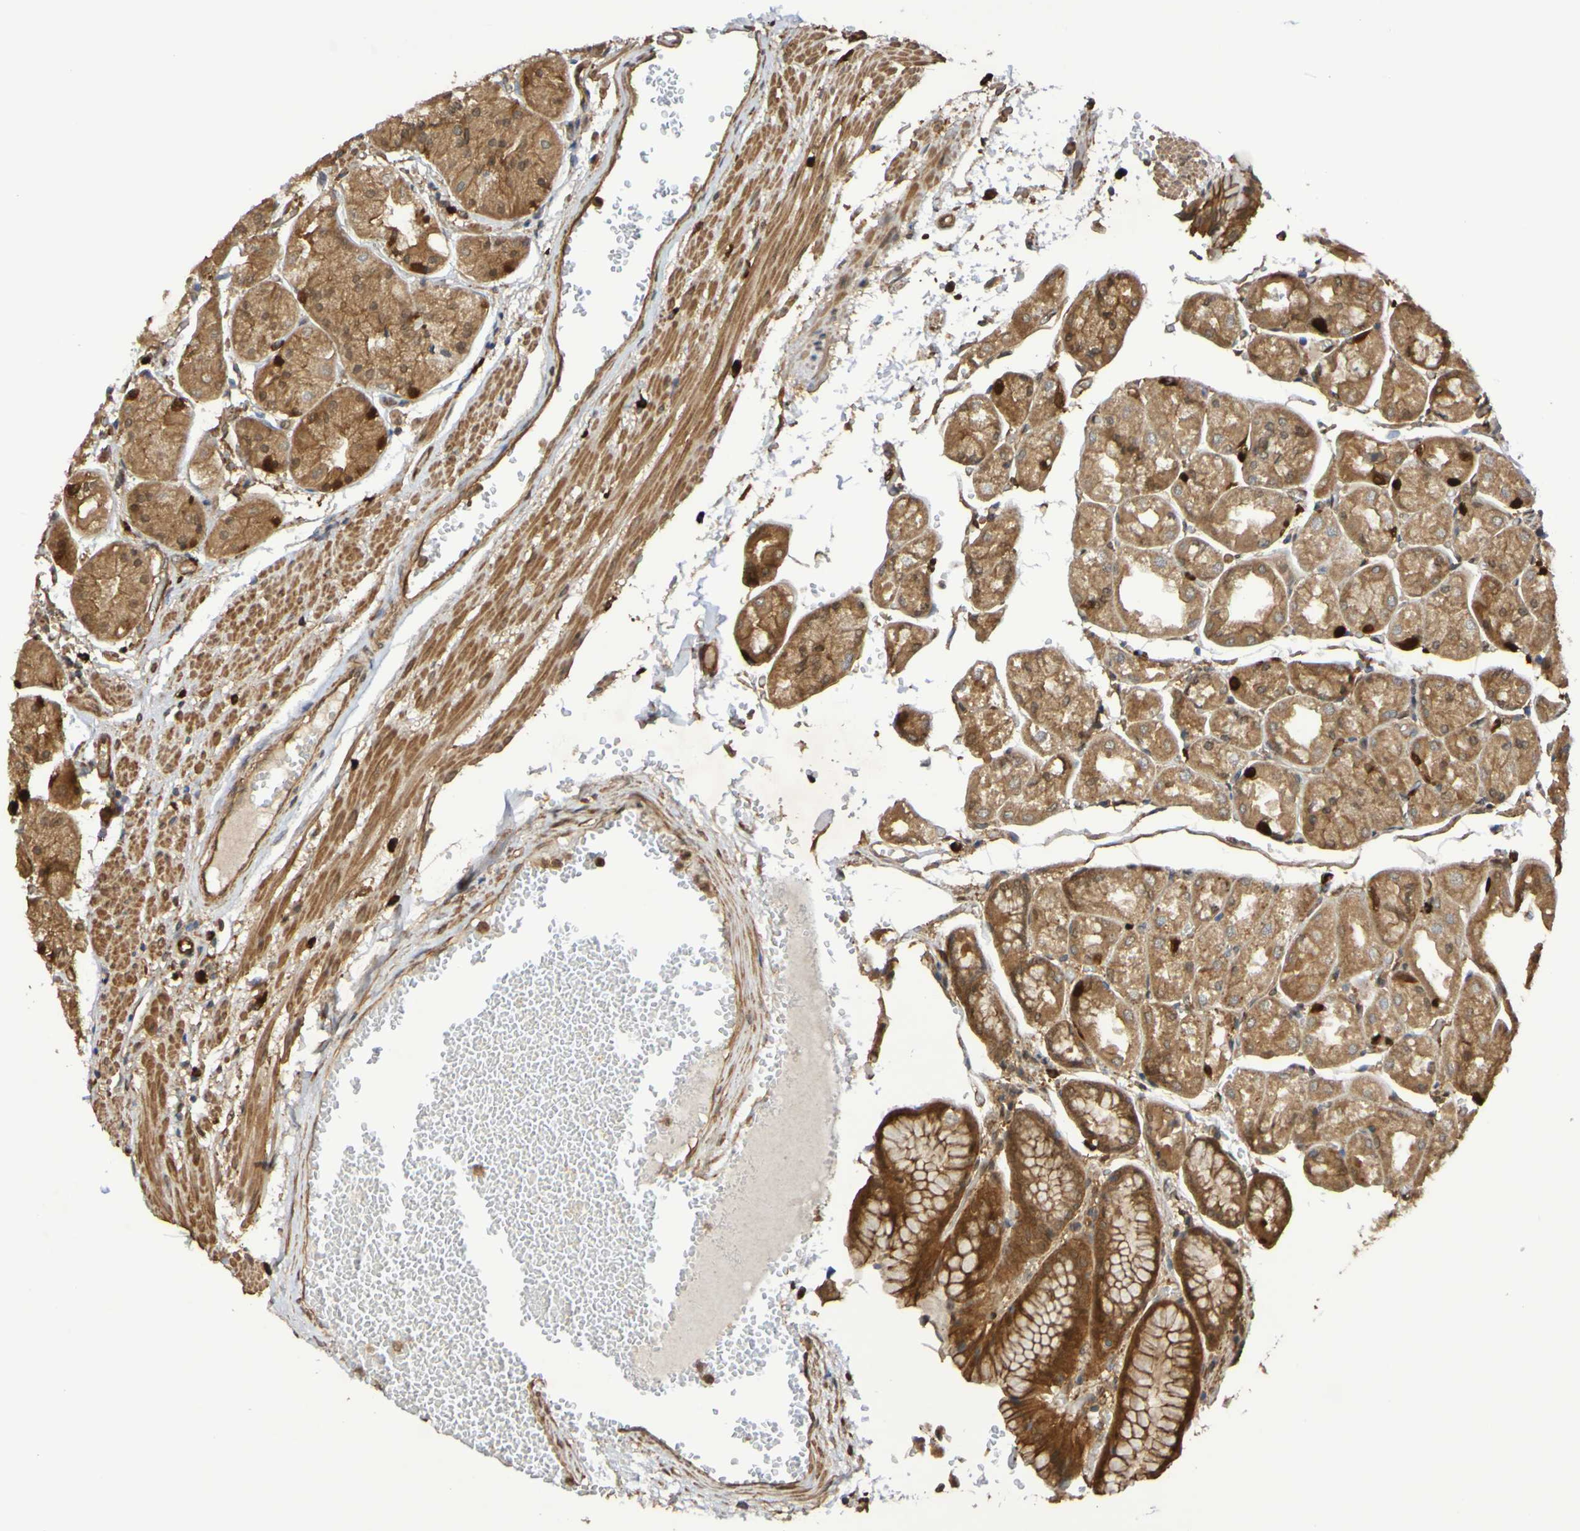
{"staining": {"intensity": "moderate", "quantity": ">75%", "location": "cytoplasmic/membranous"}, "tissue": "stomach", "cell_type": "Glandular cells", "image_type": "normal", "snomed": [{"axis": "morphology", "description": "Normal tissue, NOS"}, {"axis": "topography", "description": "Stomach, upper"}], "caption": "A micrograph of stomach stained for a protein reveals moderate cytoplasmic/membranous brown staining in glandular cells. The protein is shown in brown color, while the nuclei are stained blue.", "gene": "SERPINB6", "patient": {"sex": "male", "age": 72}}